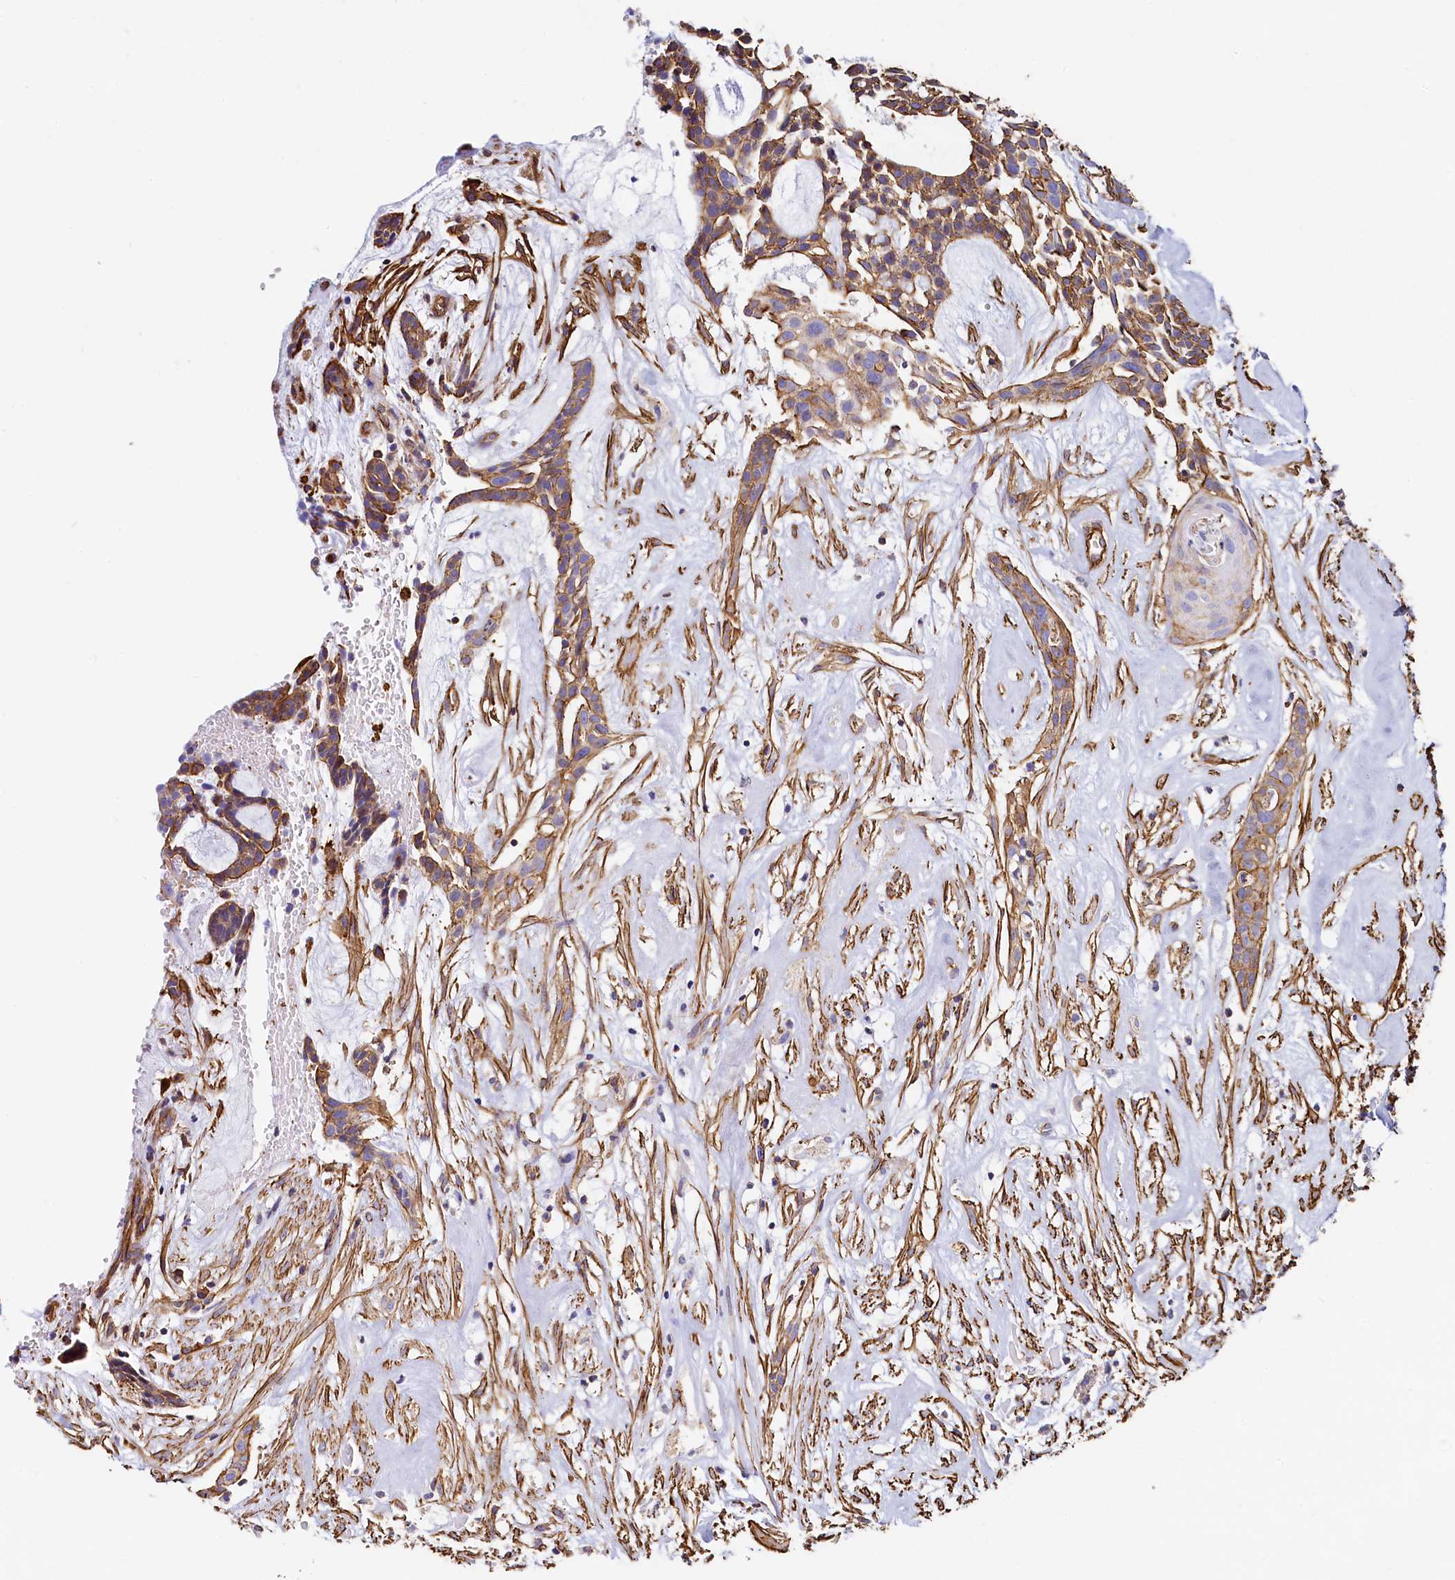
{"staining": {"intensity": "moderate", "quantity": ">75%", "location": "cytoplasmic/membranous"}, "tissue": "head and neck cancer", "cell_type": "Tumor cells", "image_type": "cancer", "snomed": [{"axis": "morphology", "description": "Adenocarcinoma, NOS"}, {"axis": "topography", "description": "Subcutis"}, {"axis": "topography", "description": "Head-Neck"}], "caption": "Head and neck cancer was stained to show a protein in brown. There is medium levels of moderate cytoplasmic/membranous staining in about >75% of tumor cells. (DAB IHC, brown staining for protein, blue staining for nuclei).", "gene": "THBS1", "patient": {"sex": "female", "age": 73}}